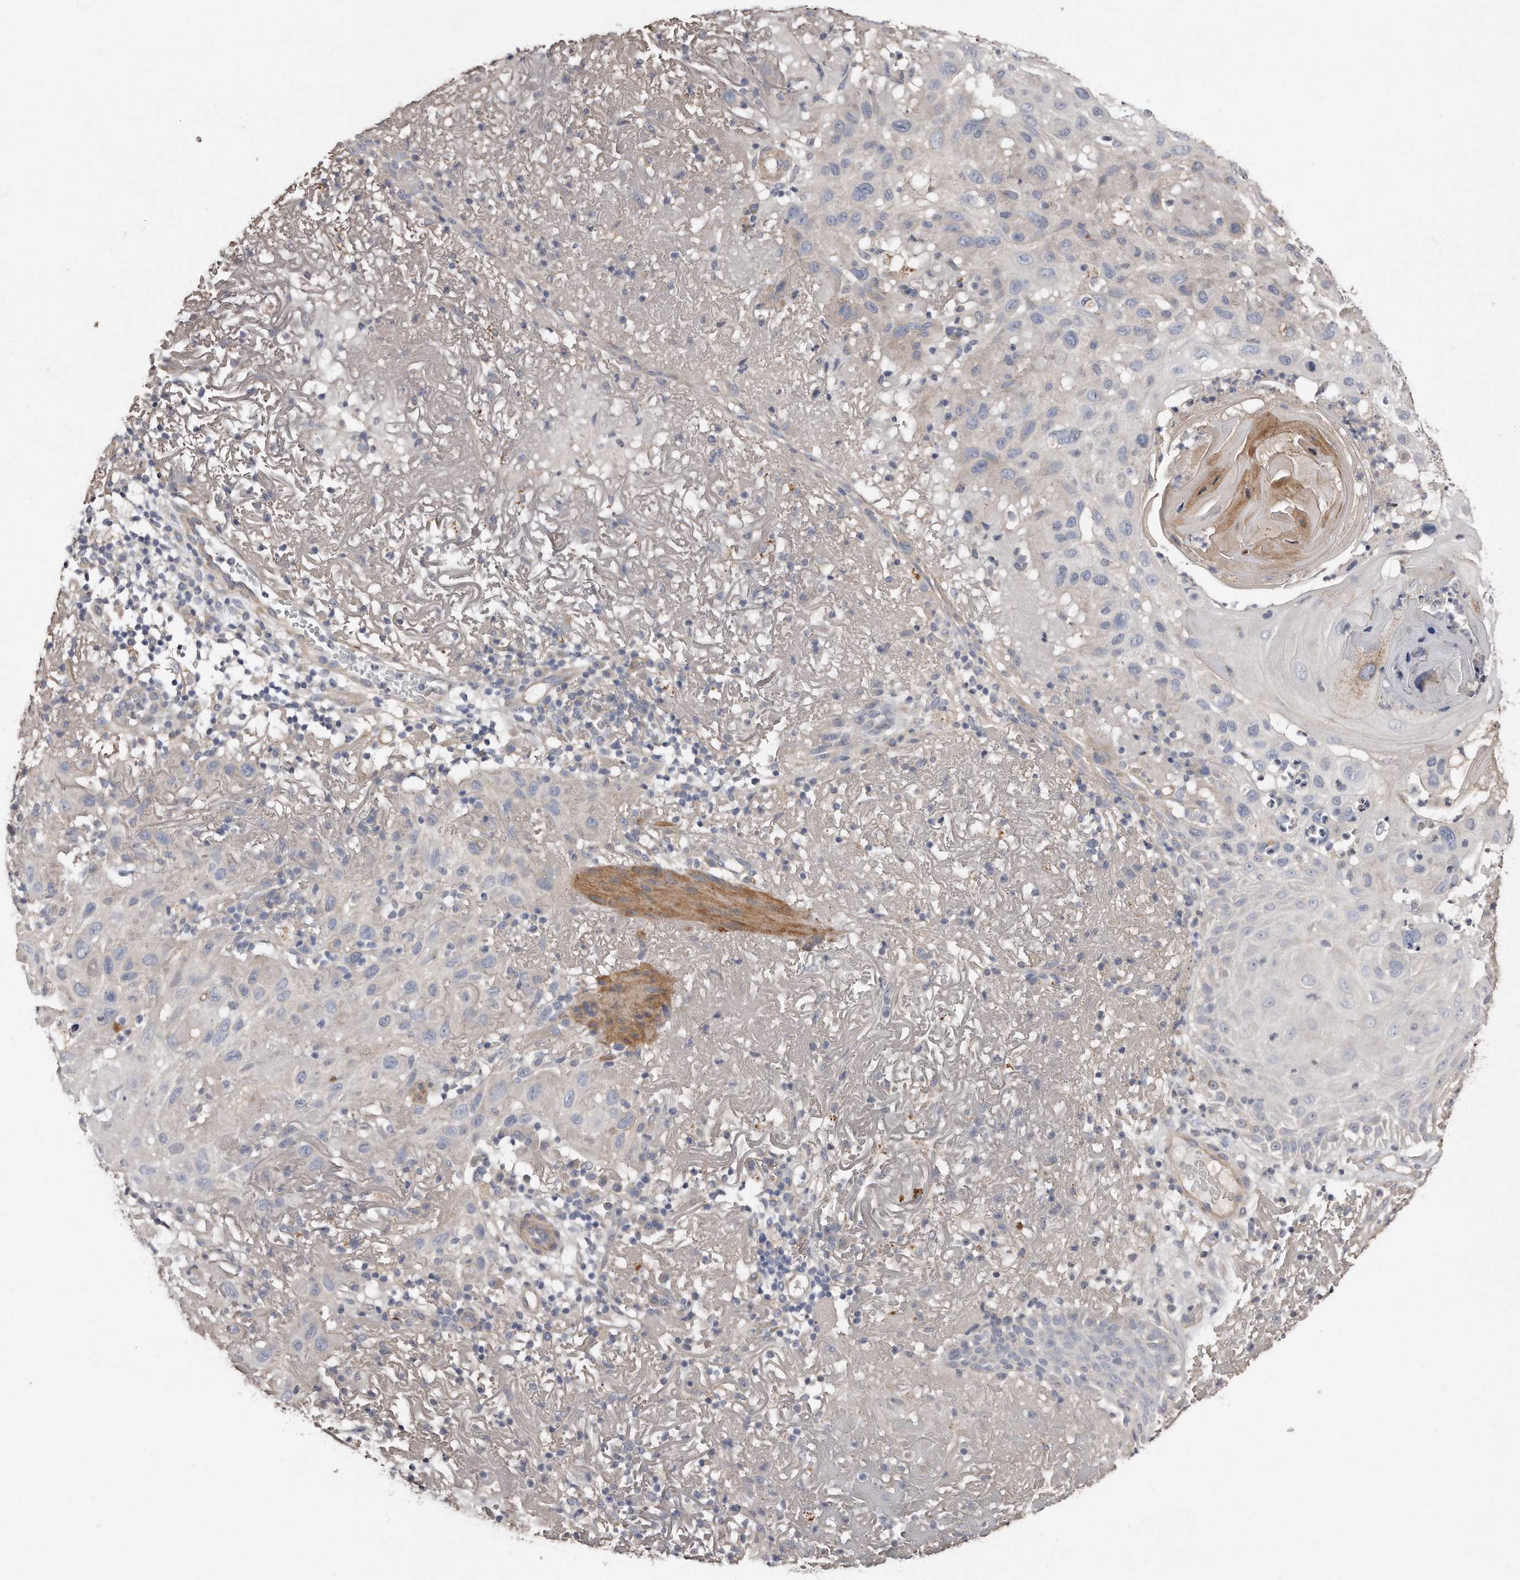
{"staining": {"intensity": "negative", "quantity": "none", "location": "none"}, "tissue": "skin cancer", "cell_type": "Tumor cells", "image_type": "cancer", "snomed": [{"axis": "morphology", "description": "Normal tissue, NOS"}, {"axis": "morphology", "description": "Squamous cell carcinoma, NOS"}, {"axis": "topography", "description": "Skin"}], "caption": "Tumor cells show no significant positivity in skin cancer (squamous cell carcinoma).", "gene": "LMOD1", "patient": {"sex": "female", "age": 96}}